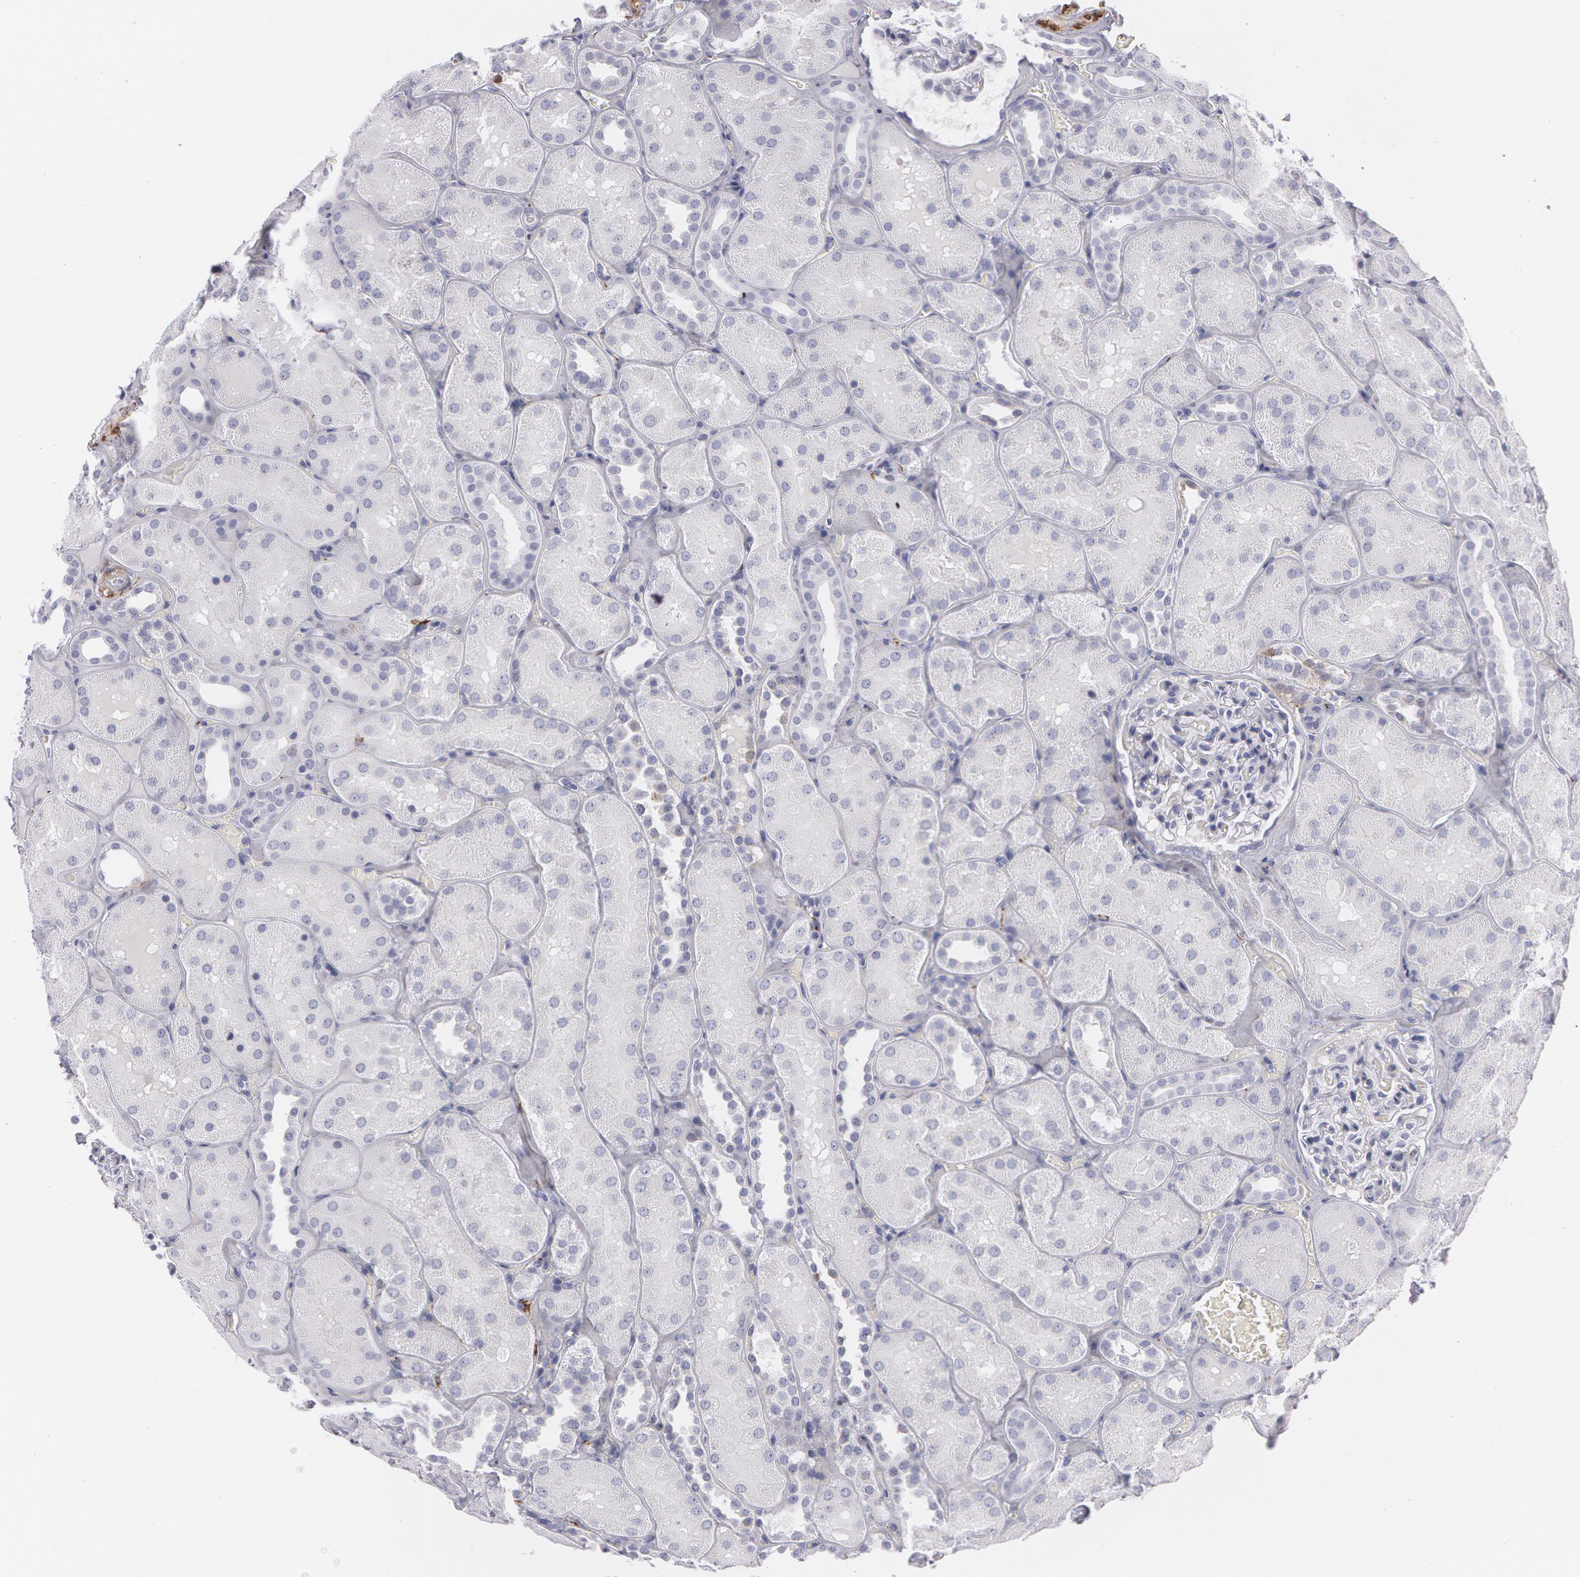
{"staining": {"intensity": "negative", "quantity": "none", "location": "none"}, "tissue": "kidney", "cell_type": "Cells in glomeruli", "image_type": "normal", "snomed": [{"axis": "morphology", "description": "Normal tissue, NOS"}, {"axis": "topography", "description": "Kidney"}], "caption": "Kidney was stained to show a protein in brown. There is no significant expression in cells in glomeruli. (Stains: DAB immunohistochemistry (IHC) with hematoxylin counter stain, Microscopy: brightfield microscopy at high magnification).", "gene": "SNCG", "patient": {"sex": "male", "age": 28}}